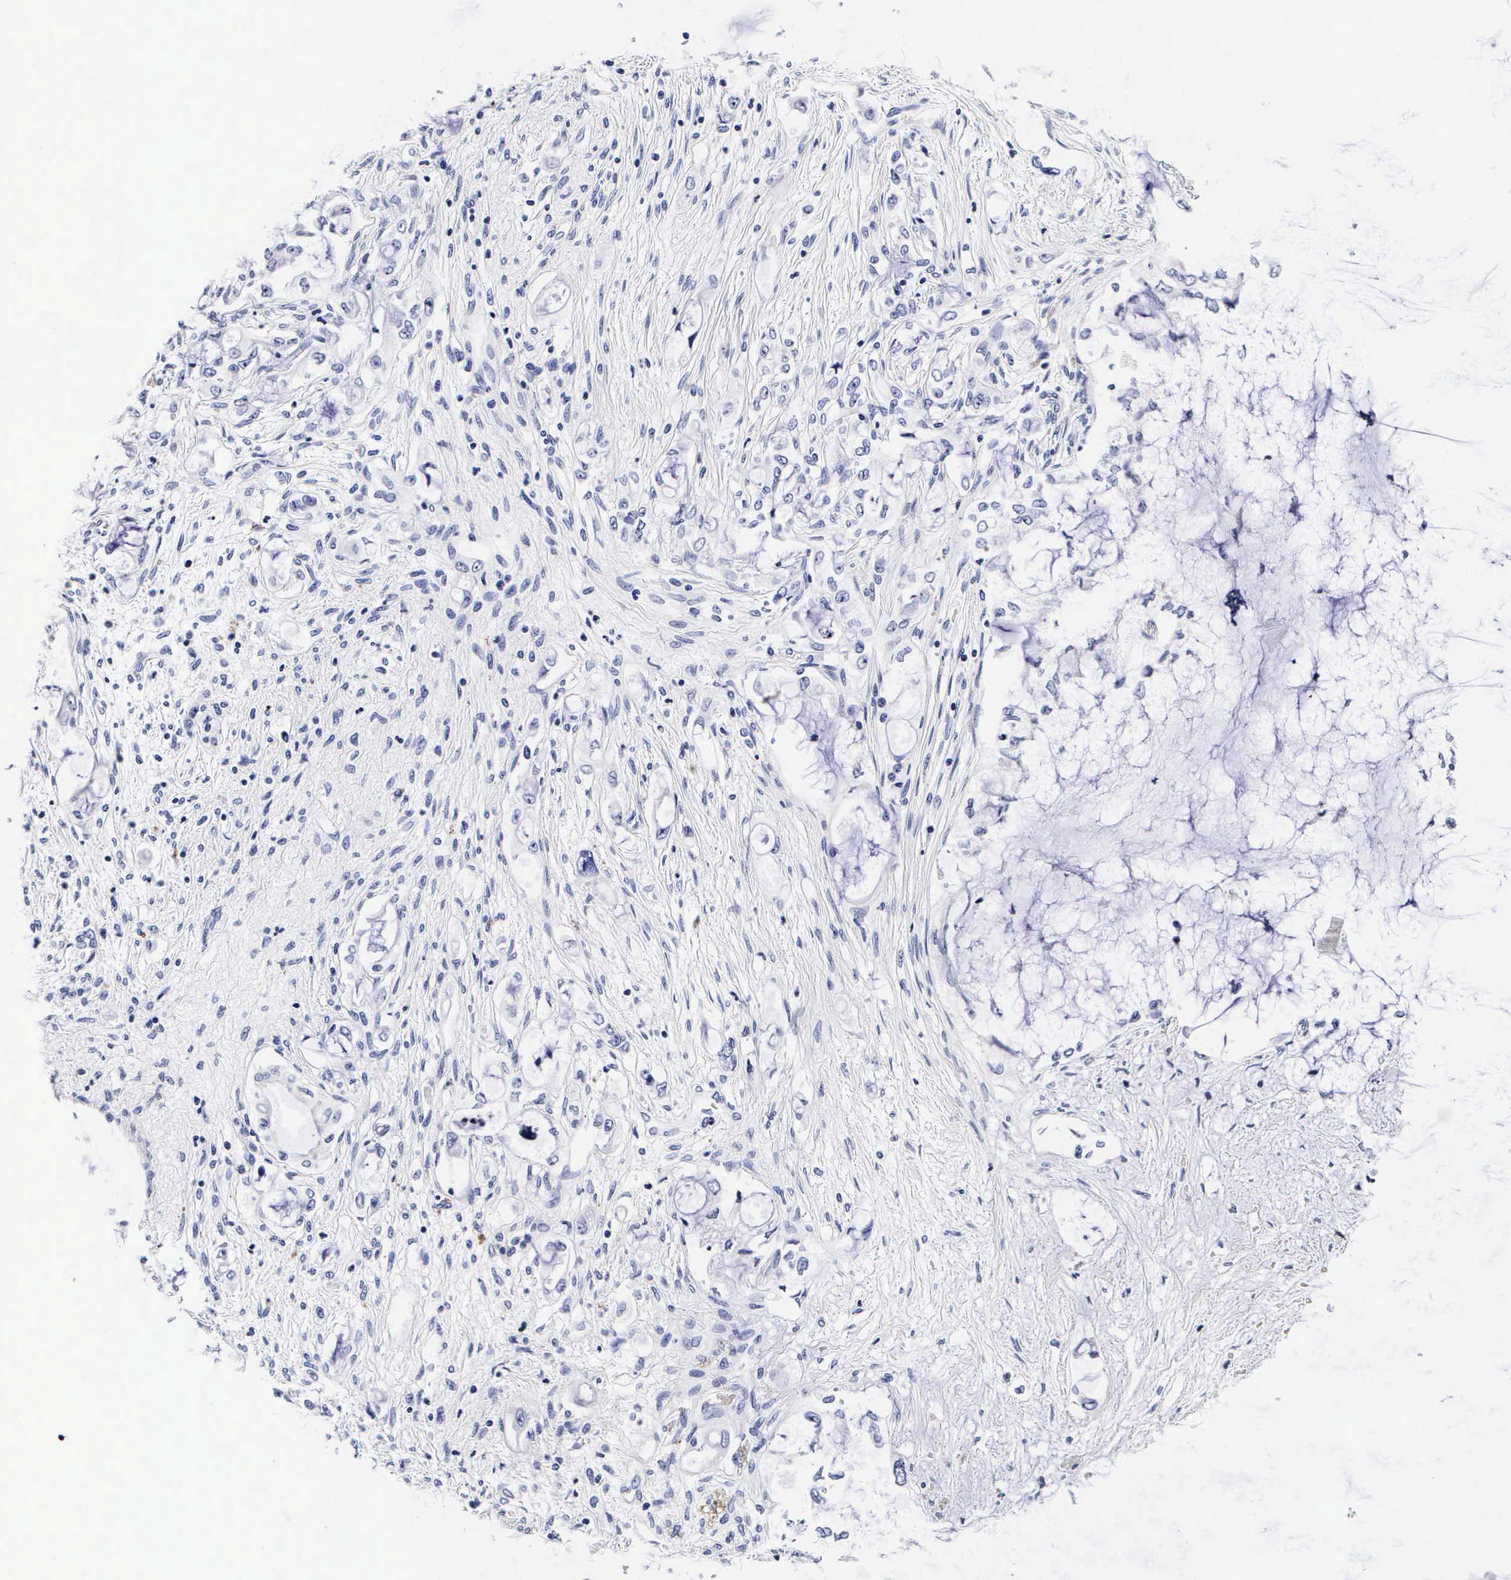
{"staining": {"intensity": "negative", "quantity": "none", "location": "none"}, "tissue": "pancreatic cancer", "cell_type": "Tumor cells", "image_type": "cancer", "snomed": [{"axis": "morphology", "description": "Adenocarcinoma, NOS"}, {"axis": "topography", "description": "Pancreas"}], "caption": "The photomicrograph shows no staining of tumor cells in adenocarcinoma (pancreatic).", "gene": "RNASE6", "patient": {"sex": "female", "age": 70}}